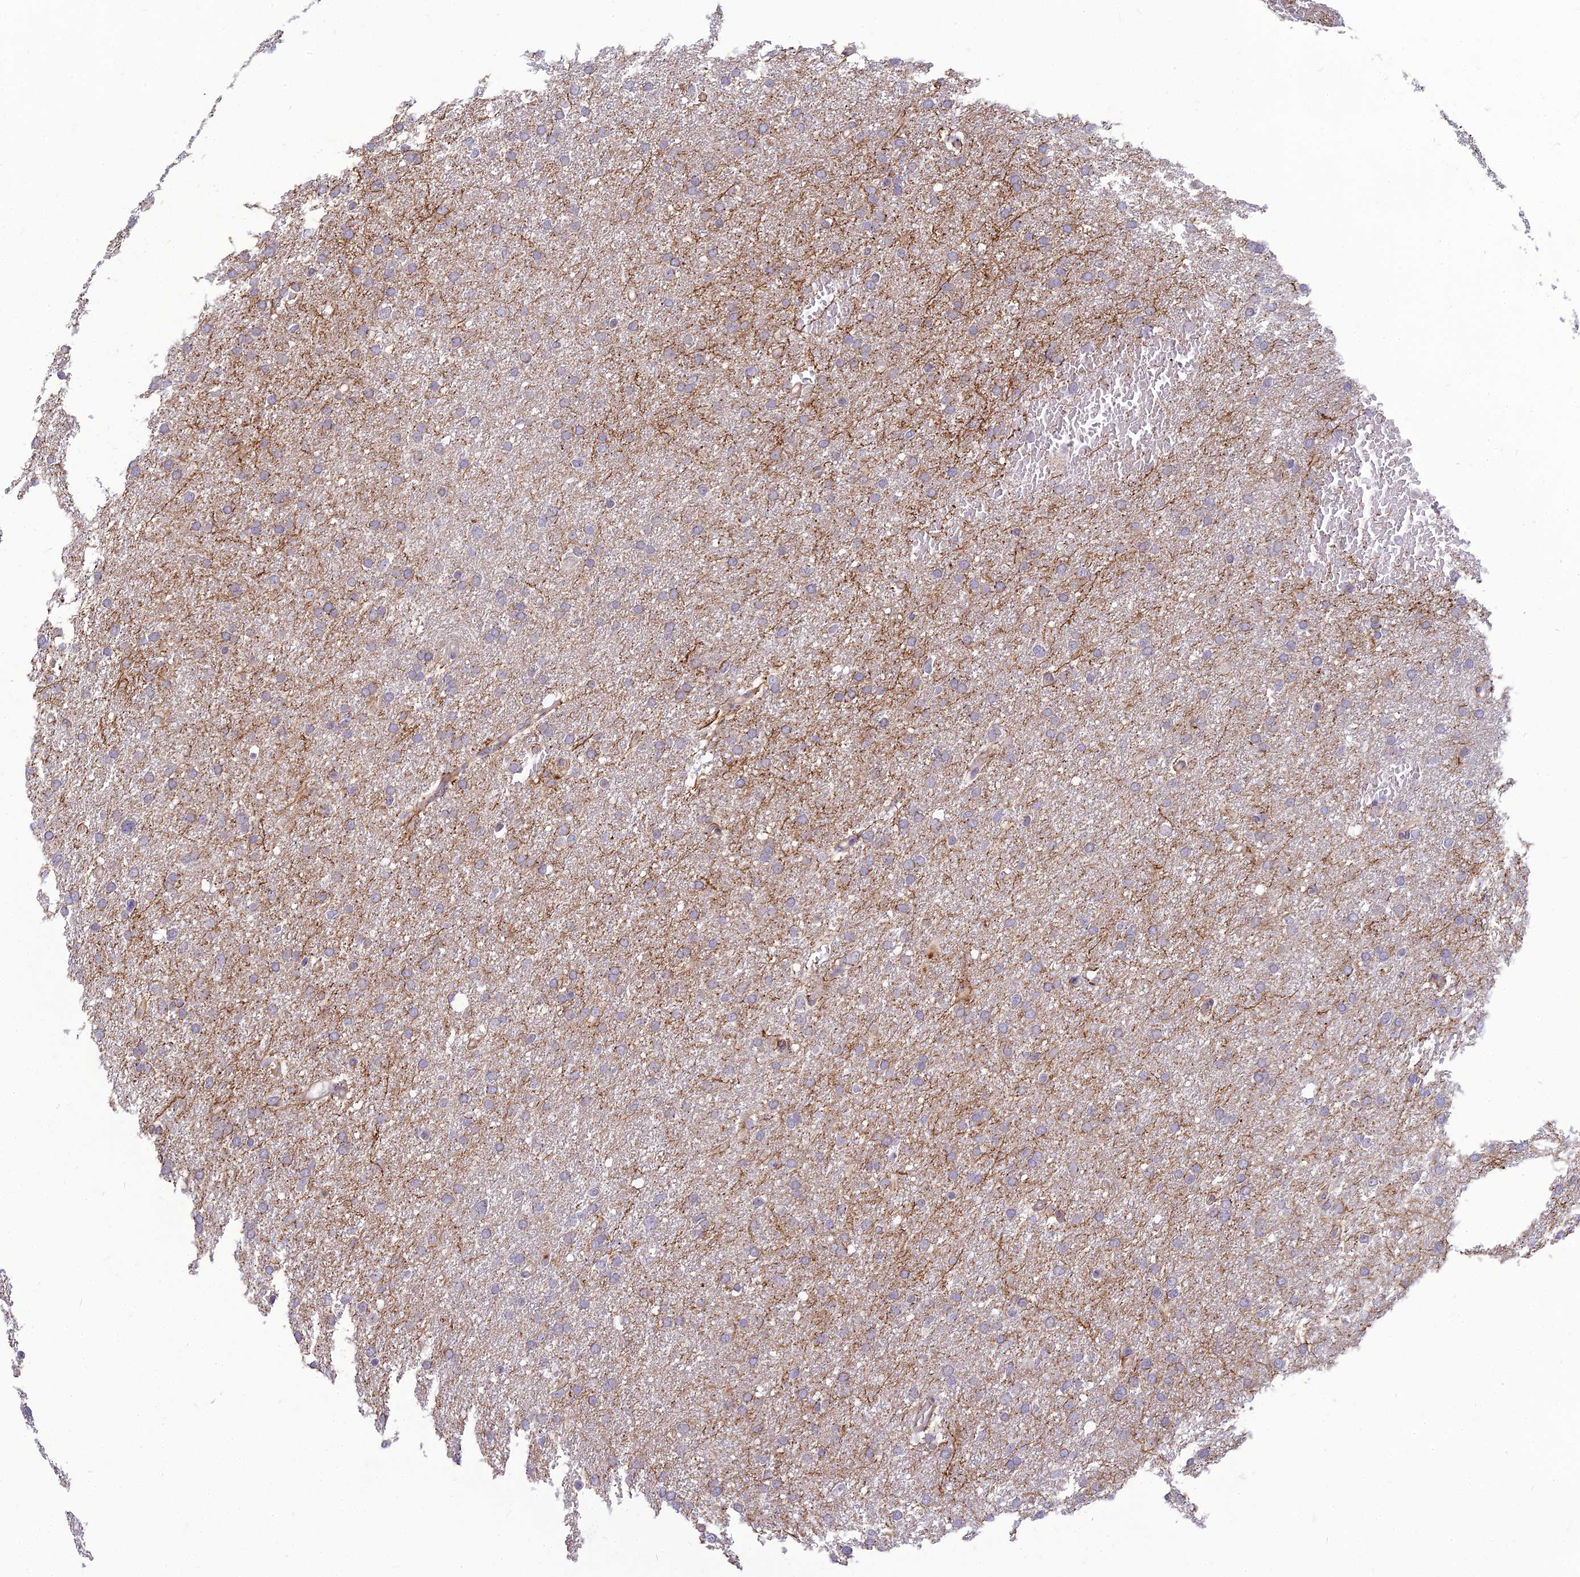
{"staining": {"intensity": "negative", "quantity": "none", "location": "none"}, "tissue": "glioma", "cell_type": "Tumor cells", "image_type": "cancer", "snomed": [{"axis": "morphology", "description": "Glioma, malignant, High grade"}, {"axis": "topography", "description": "Cerebral cortex"}], "caption": "This is a micrograph of immunohistochemistry (IHC) staining of malignant glioma (high-grade), which shows no staining in tumor cells.", "gene": "DTX2", "patient": {"sex": "female", "age": 36}}